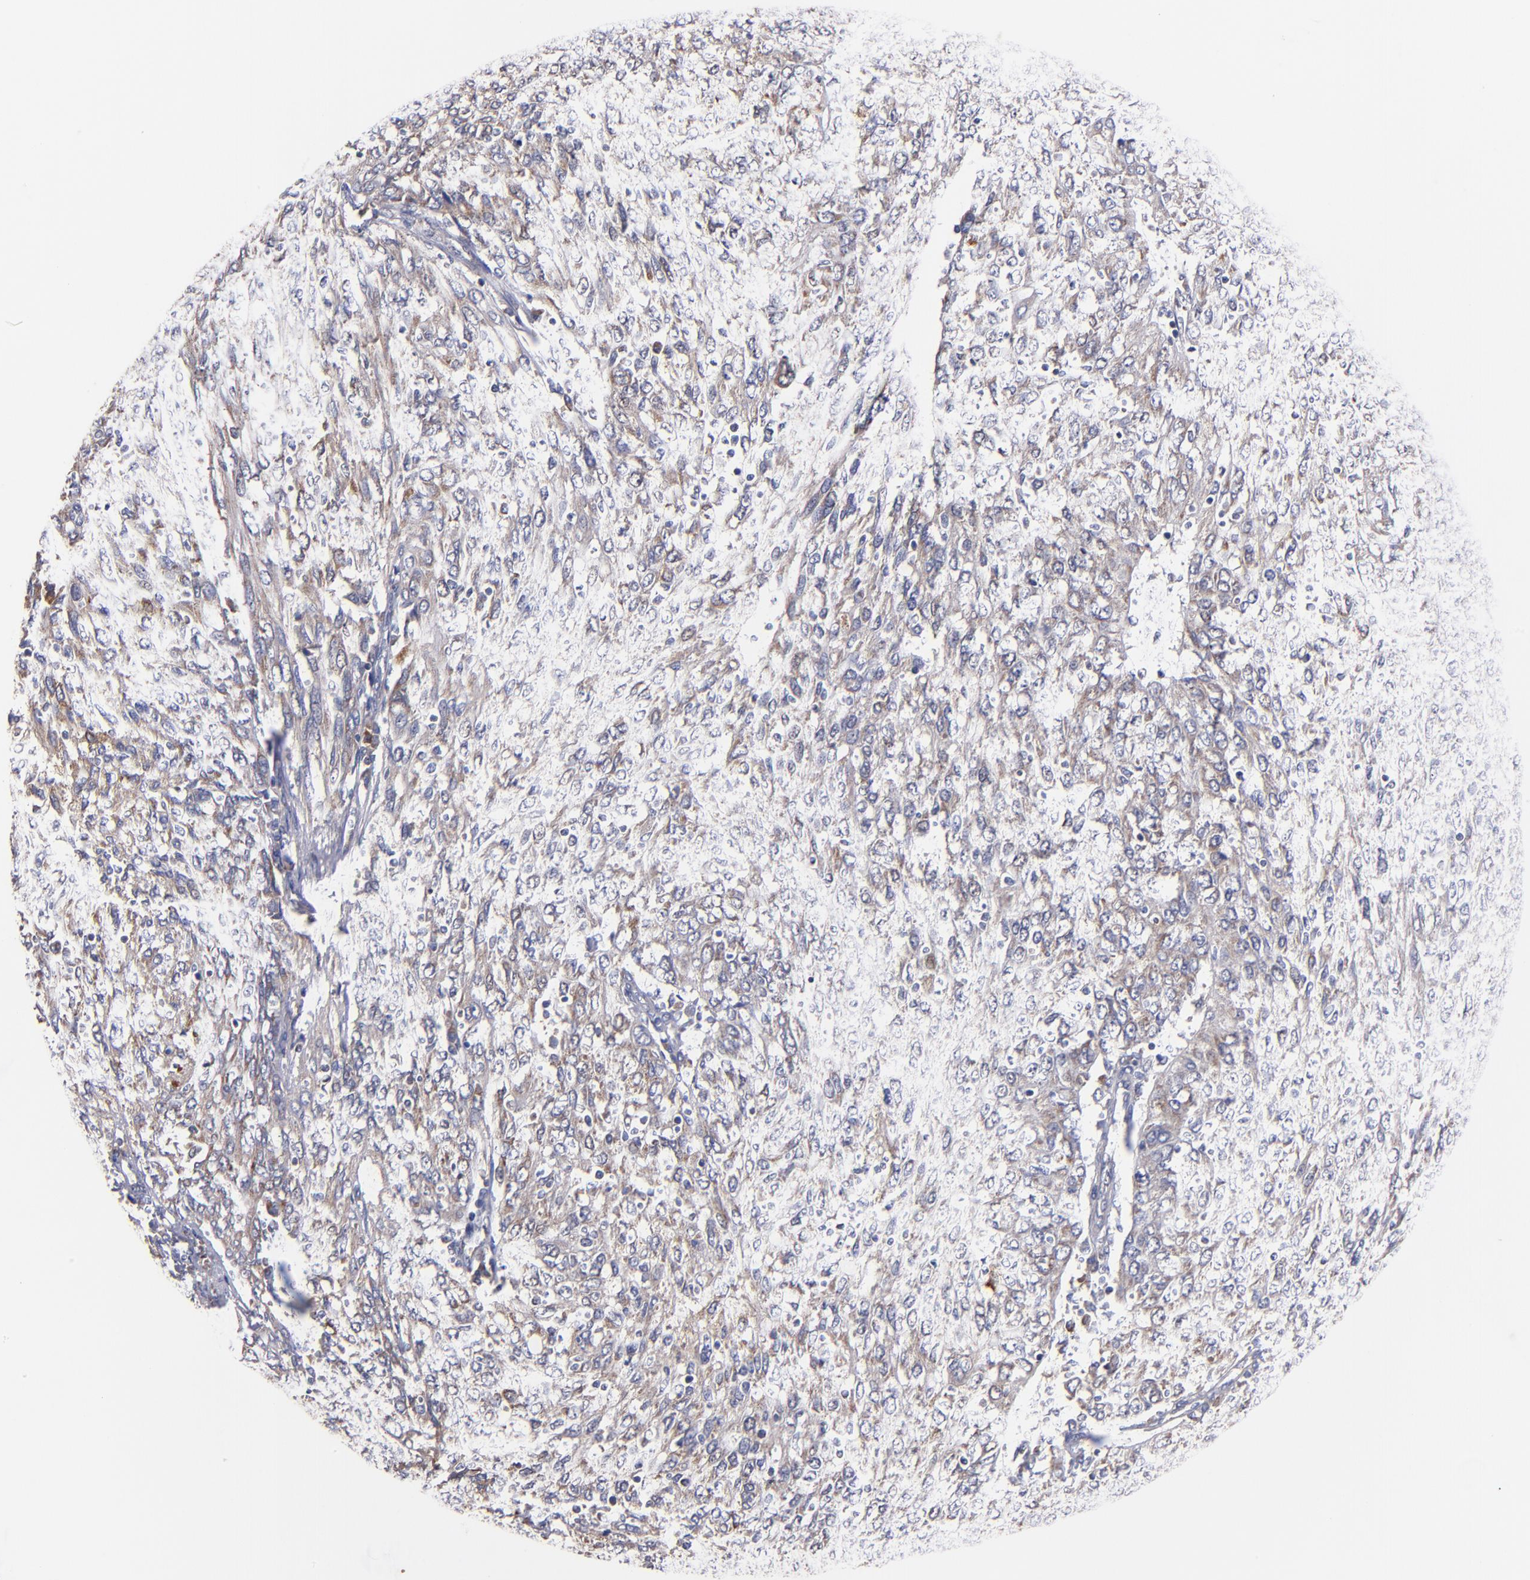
{"staining": {"intensity": "weak", "quantity": ">75%", "location": "cytoplasmic/membranous"}, "tissue": "ovarian cancer", "cell_type": "Tumor cells", "image_type": "cancer", "snomed": [{"axis": "morphology", "description": "Carcinoma, endometroid"}, {"axis": "topography", "description": "Ovary"}], "caption": "High-magnification brightfield microscopy of endometroid carcinoma (ovarian) stained with DAB (brown) and counterstained with hematoxylin (blue). tumor cells exhibit weak cytoplasmic/membranous expression is identified in about>75% of cells. Nuclei are stained in blue.", "gene": "DIABLO", "patient": {"sex": "female", "age": 50}}